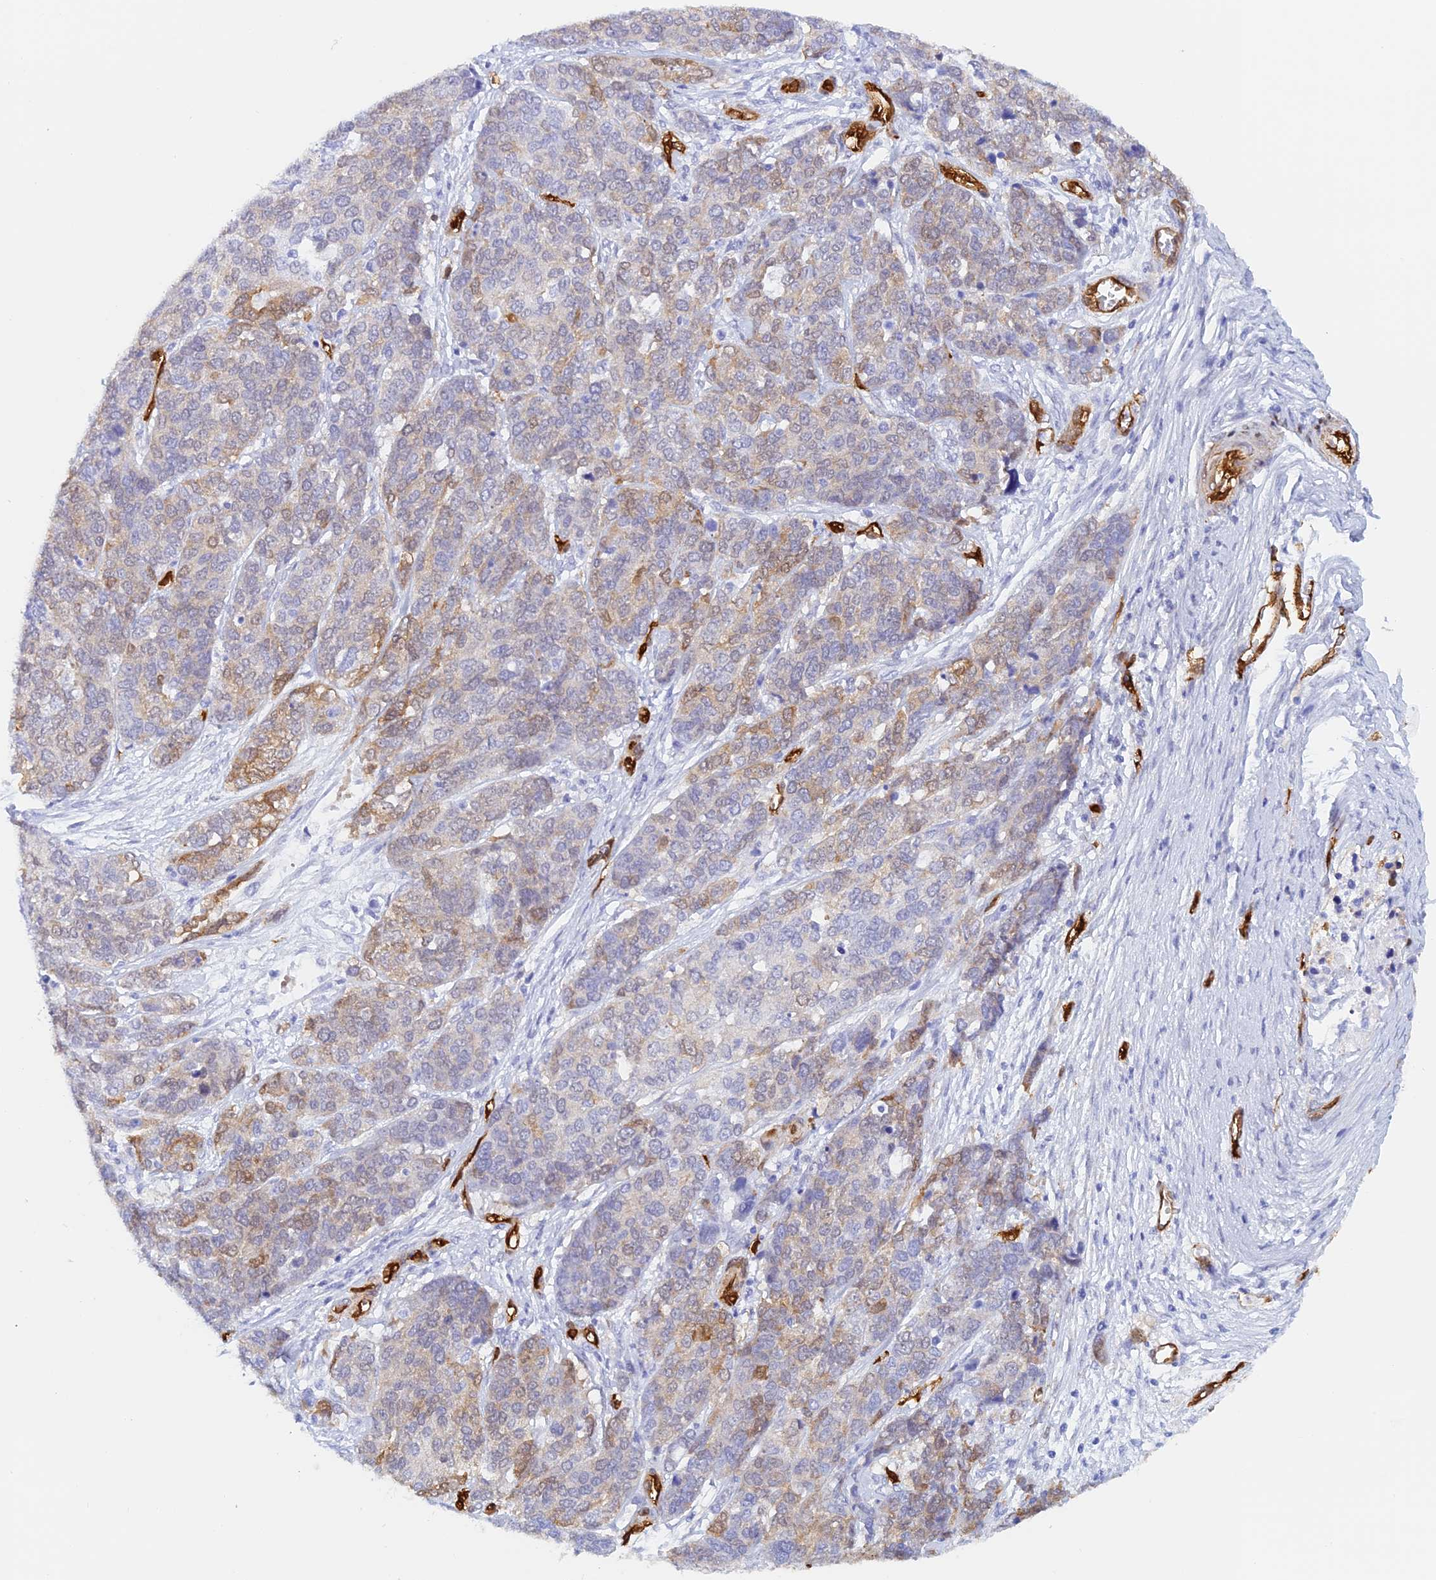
{"staining": {"intensity": "moderate", "quantity": "<25%", "location": "cytoplasmic/membranous"}, "tissue": "ovarian cancer", "cell_type": "Tumor cells", "image_type": "cancer", "snomed": [{"axis": "morphology", "description": "Cystadenocarcinoma, serous, NOS"}, {"axis": "topography", "description": "Ovary"}], "caption": "Protein expression analysis of human serous cystadenocarcinoma (ovarian) reveals moderate cytoplasmic/membranous staining in about <25% of tumor cells. The staining is performed using DAB brown chromogen to label protein expression. The nuclei are counter-stained blue using hematoxylin.", "gene": "CRIP2", "patient": {"sex": "female", "age": 44}}